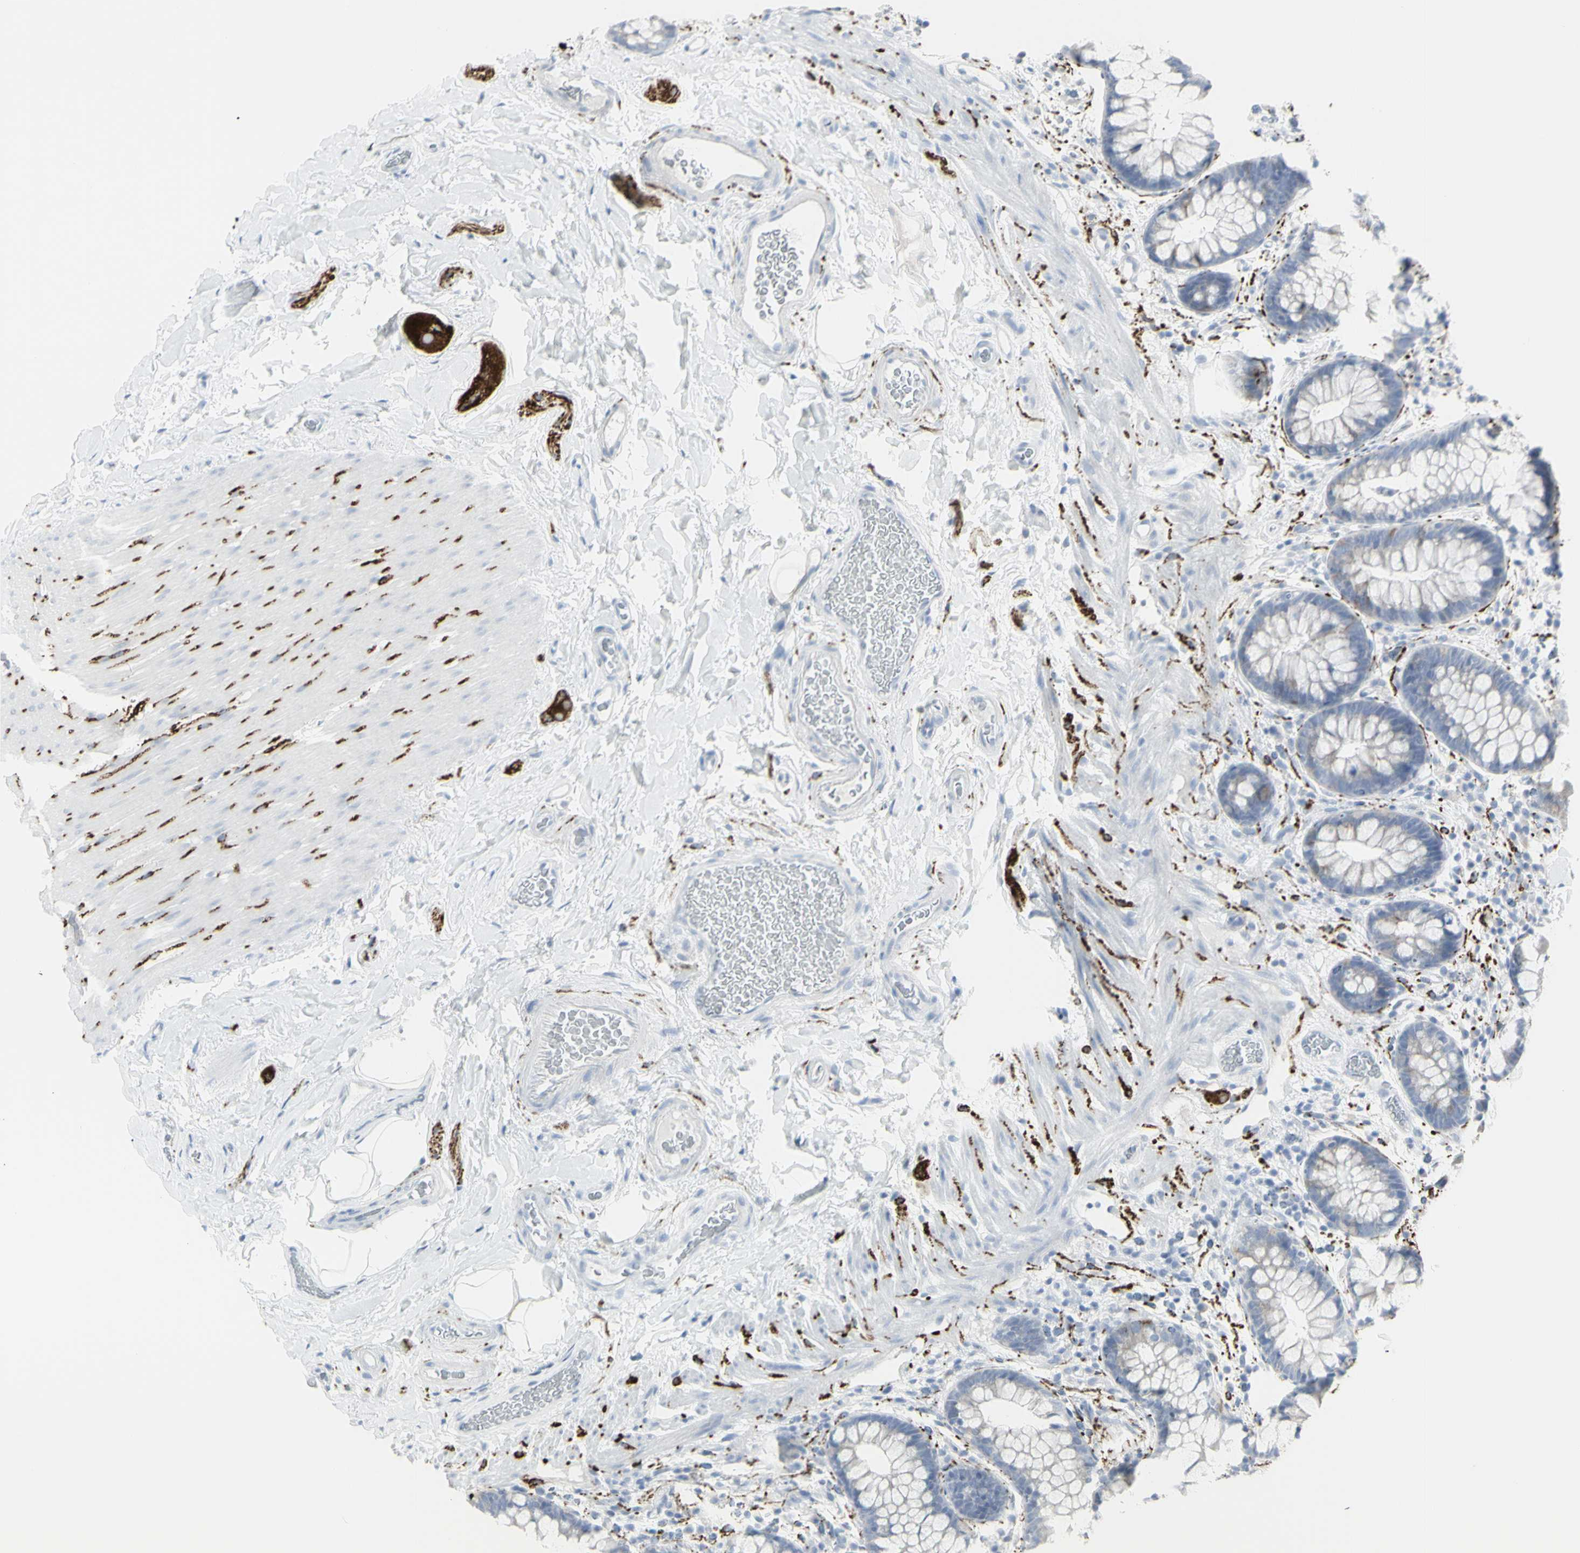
{"staining": {"intensity": "negative", "quantity": "none", "location": "none"}, "tissue": "colon", "cell_type": "Endothelial cells", "image_type": "normal", "snomed": [{"axis": "morphology", "description": "Normal tissue, NOS"}, {"axis": "topography", "description": "Colon"}], "caption": "Photomicrograph shows no protein staining in endothelial cells of unremarkable colon.", "gene": "ENSG00000198211", "patient": {"sex": "female", "age": 80}}